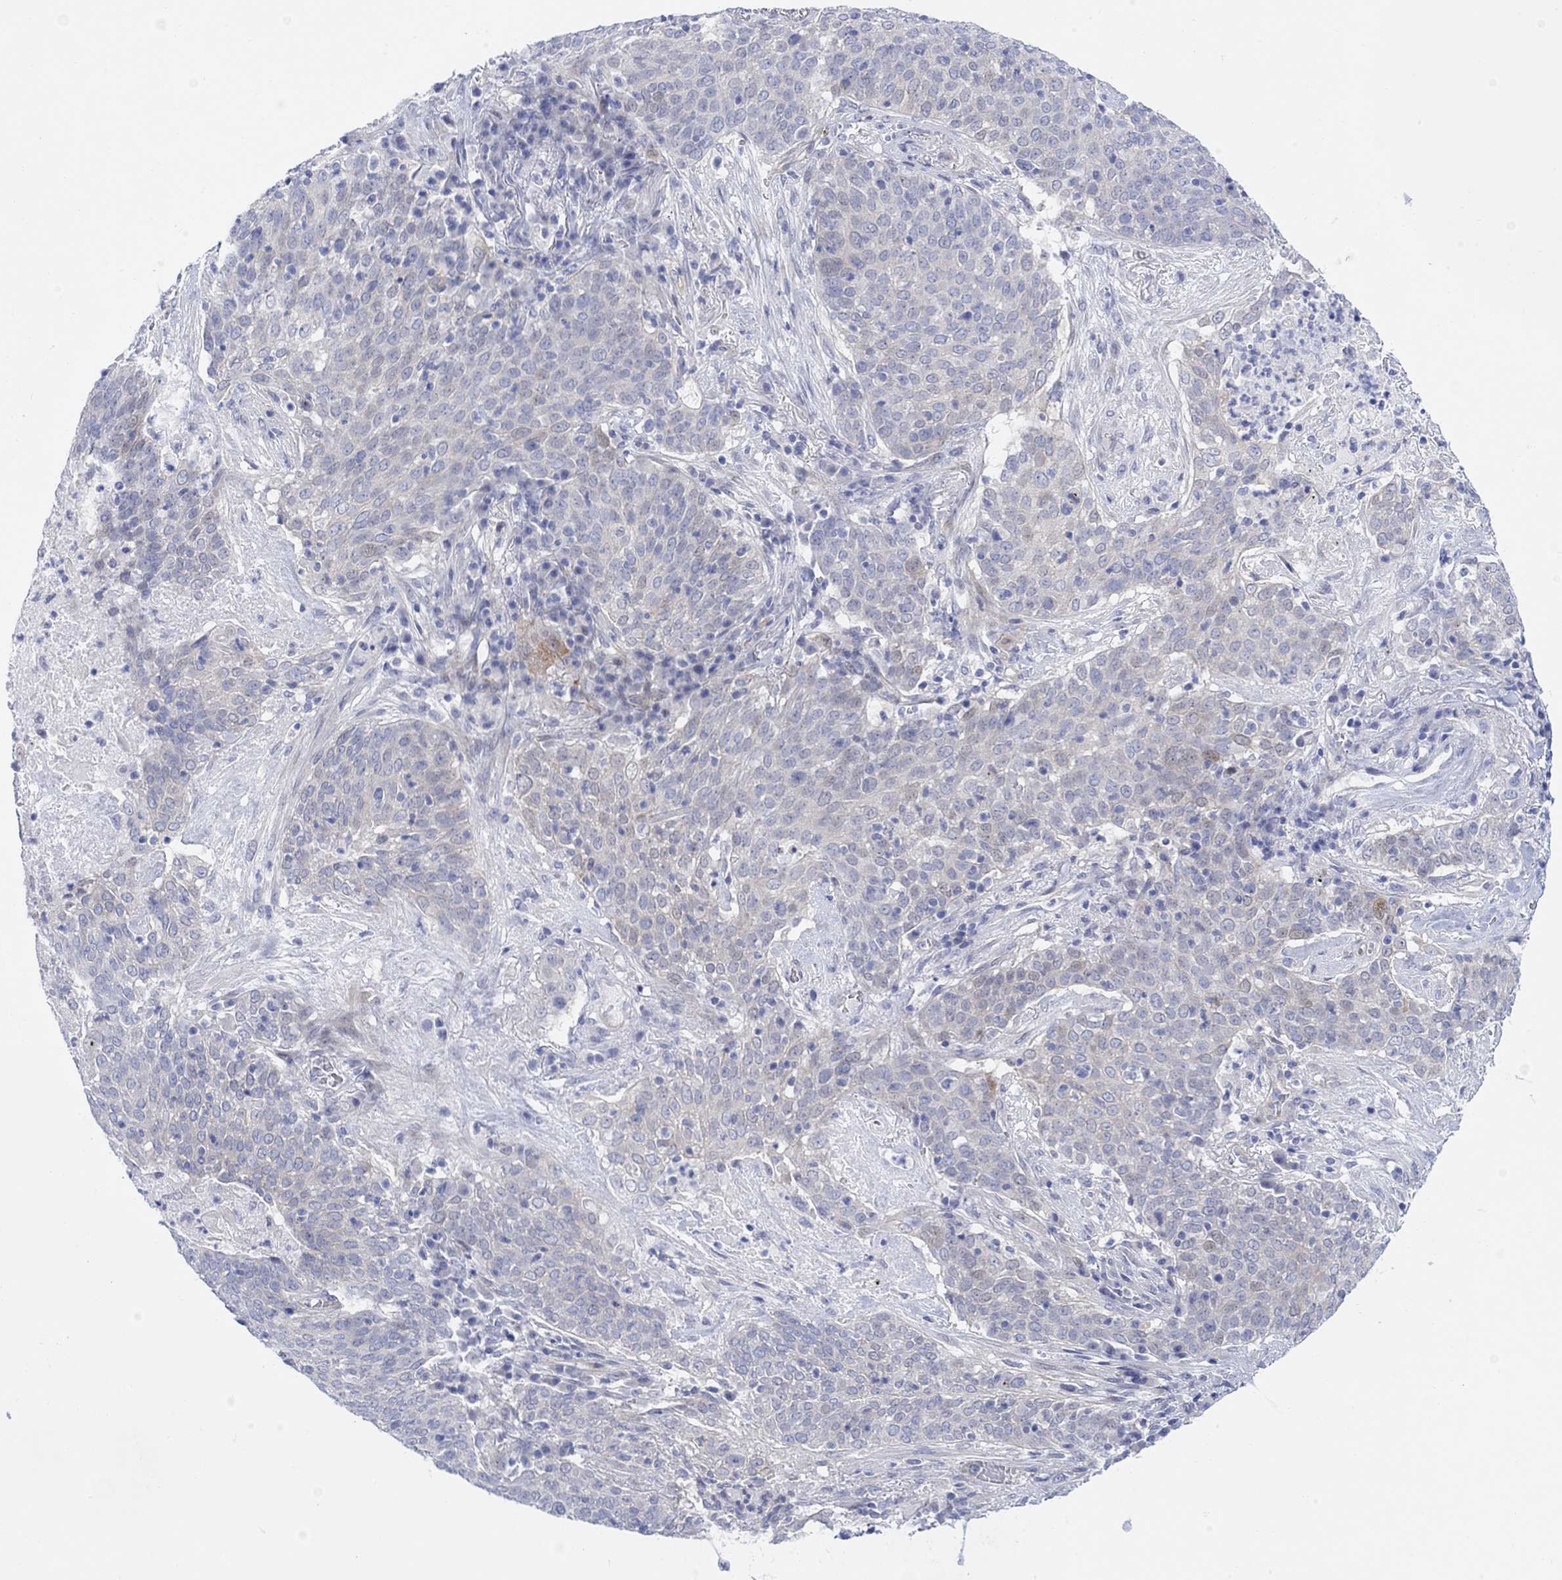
{"staining": {"intensity": "negative", "quantity": "none", "location": "none"}, "tissue": "lung cancer", "cell_type": "Tumor cells", "image_type": "cancer", "snomed": [{"axis": "morphology", "description": "Squamous cell carcinoma, NOS"}, {"axis": "topography", "description": "Lung"}], "caption": "This is an immunohistochemistry (IHC) photomicrograph of squamous cell carcinoma (lung). There is no staining in tumor cells.", "gene": "TLDC2", "patient": {"sex": "male", "age": 82}}